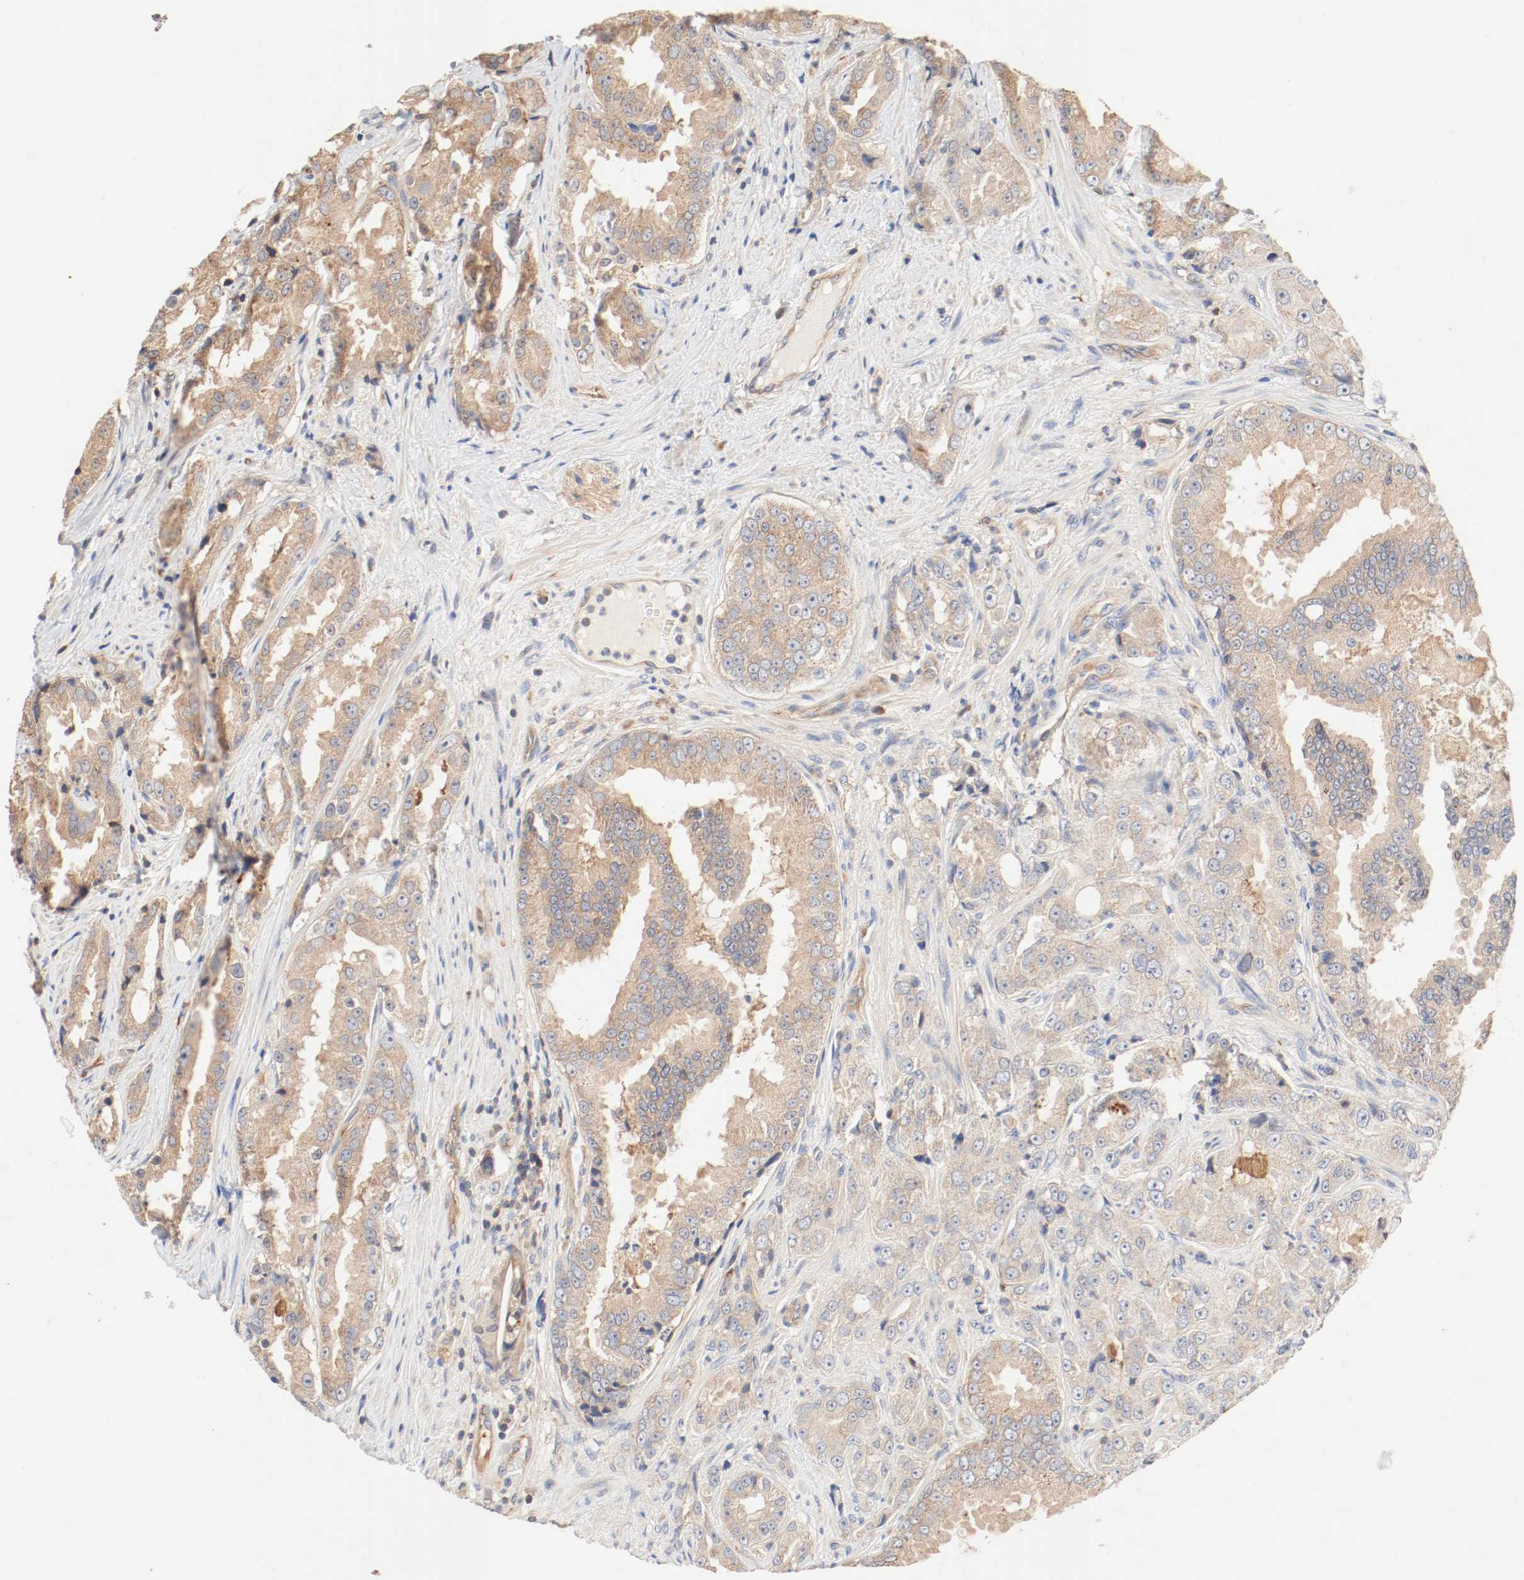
{"staining": {"intensity": "moderate", "quantity": ">75%", "location": "cytoplasmic/membranous"}, "tissue": "prostate cancer", "cell_type": "Tumor cells", "image_type": "cancer", "snomed": [{"axis": "morphology", "description": "Adenocarcinoma, High grade"}, {"axis": "topography", "description": "Prostate"}], "caption": "Immunohistochemistry of human prostate cancer (high-grade adenocarcinoma) shows medium levels of moderate cytoplasmic/membranous staining in about >75% of tumor cells.", "gene": "GIT1", "patient": {"sex": "male", "age": 73}}